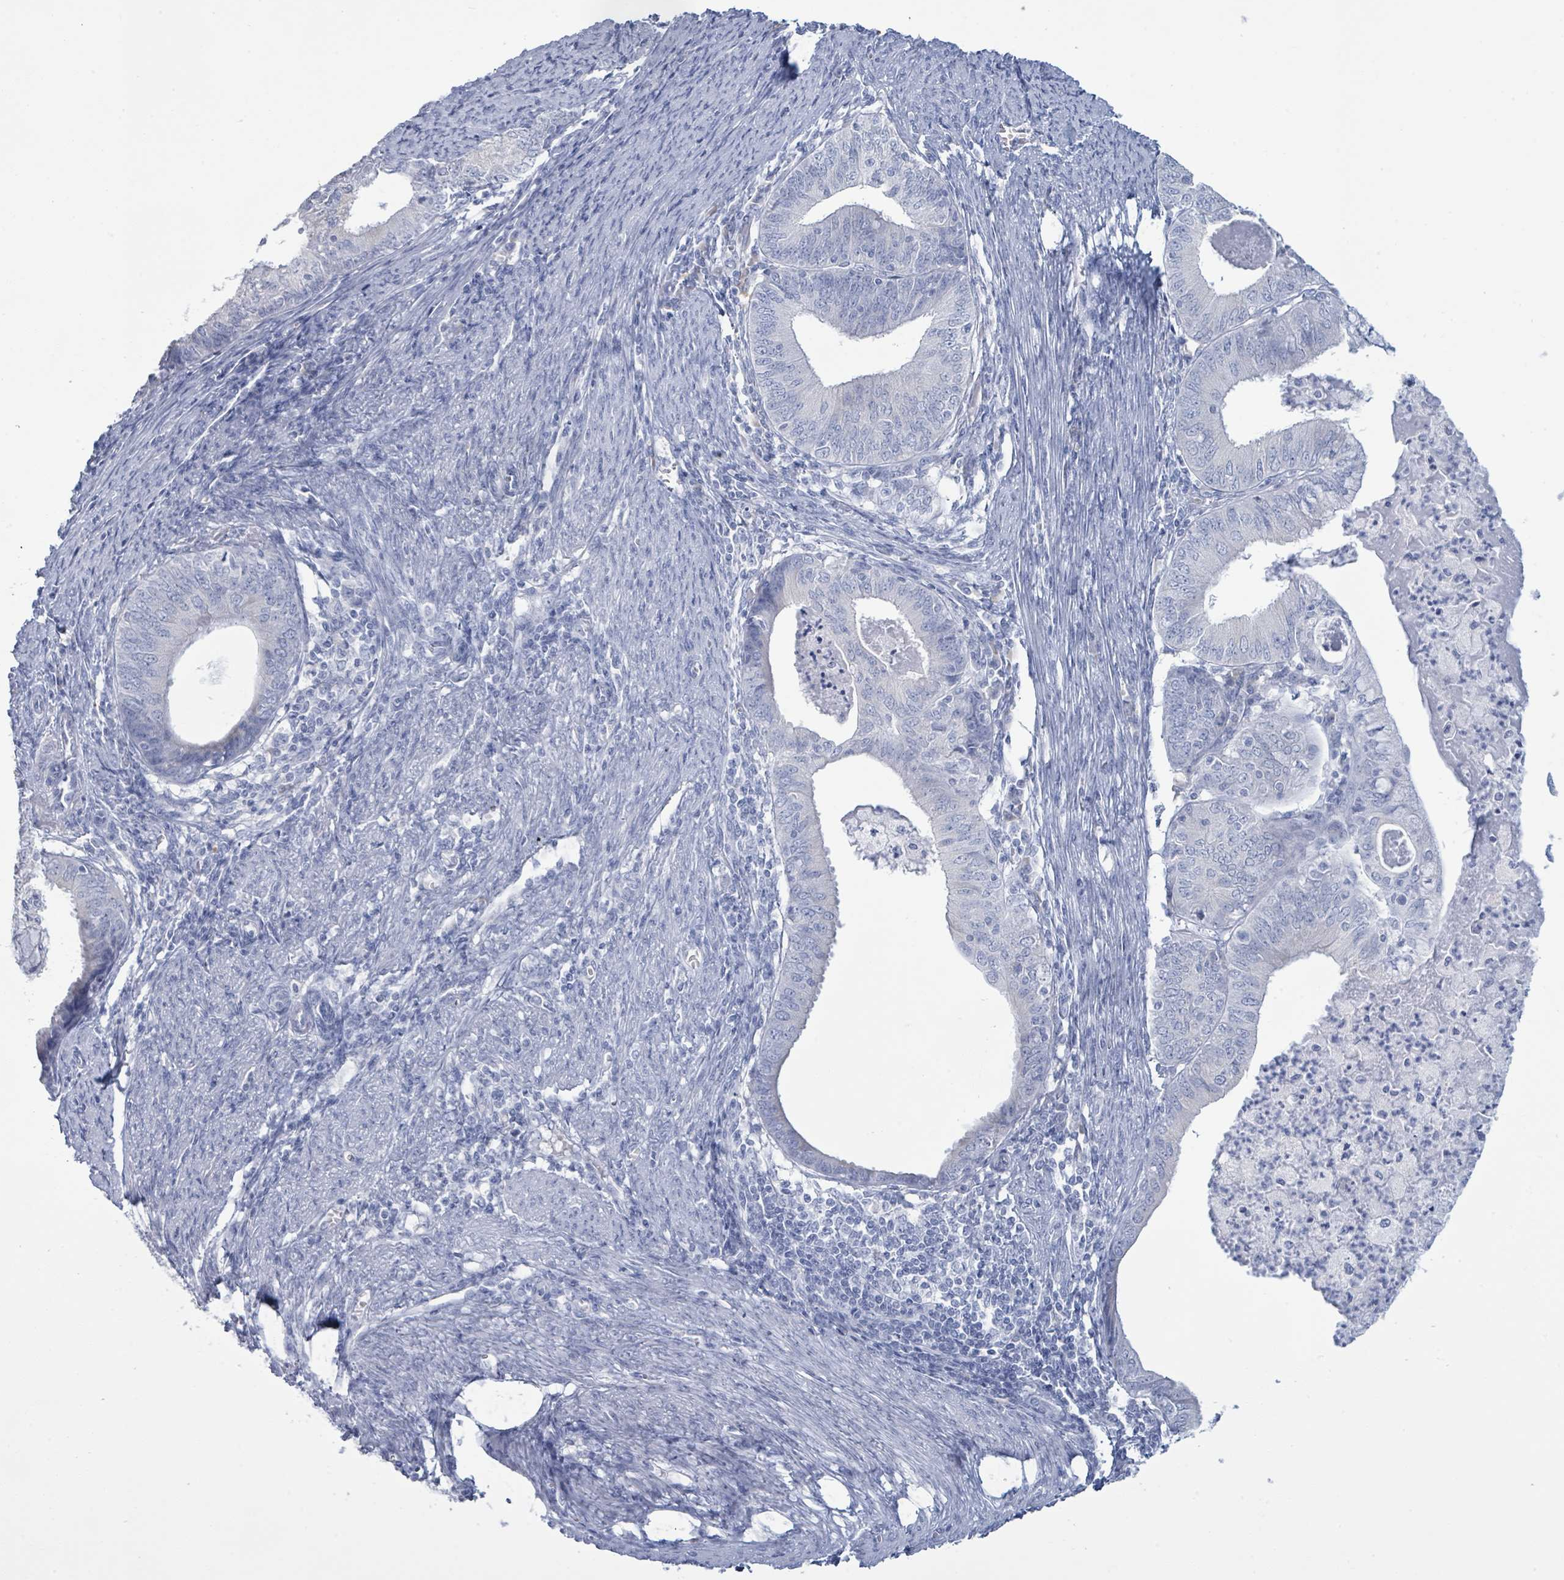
{"staining": {"intensity": "negative", "quantity": "none", "location": "none"}, "tissue": "endometrial cancer", "cell_type": "Tumor cells", "image_type": "cancer", "snomed": [{"axis": "morphology", "description": "Adenocarcinoma, NOS"}, {"axis": "topography", "description": "Endometrium"}], "caption": "Adenocarcinoma (endometrial) was stained to show a protein in brown. There is no significant positivity in tumor cells.", "gene": "PGA3", "patient": {"sex": "female", "age": 57}}